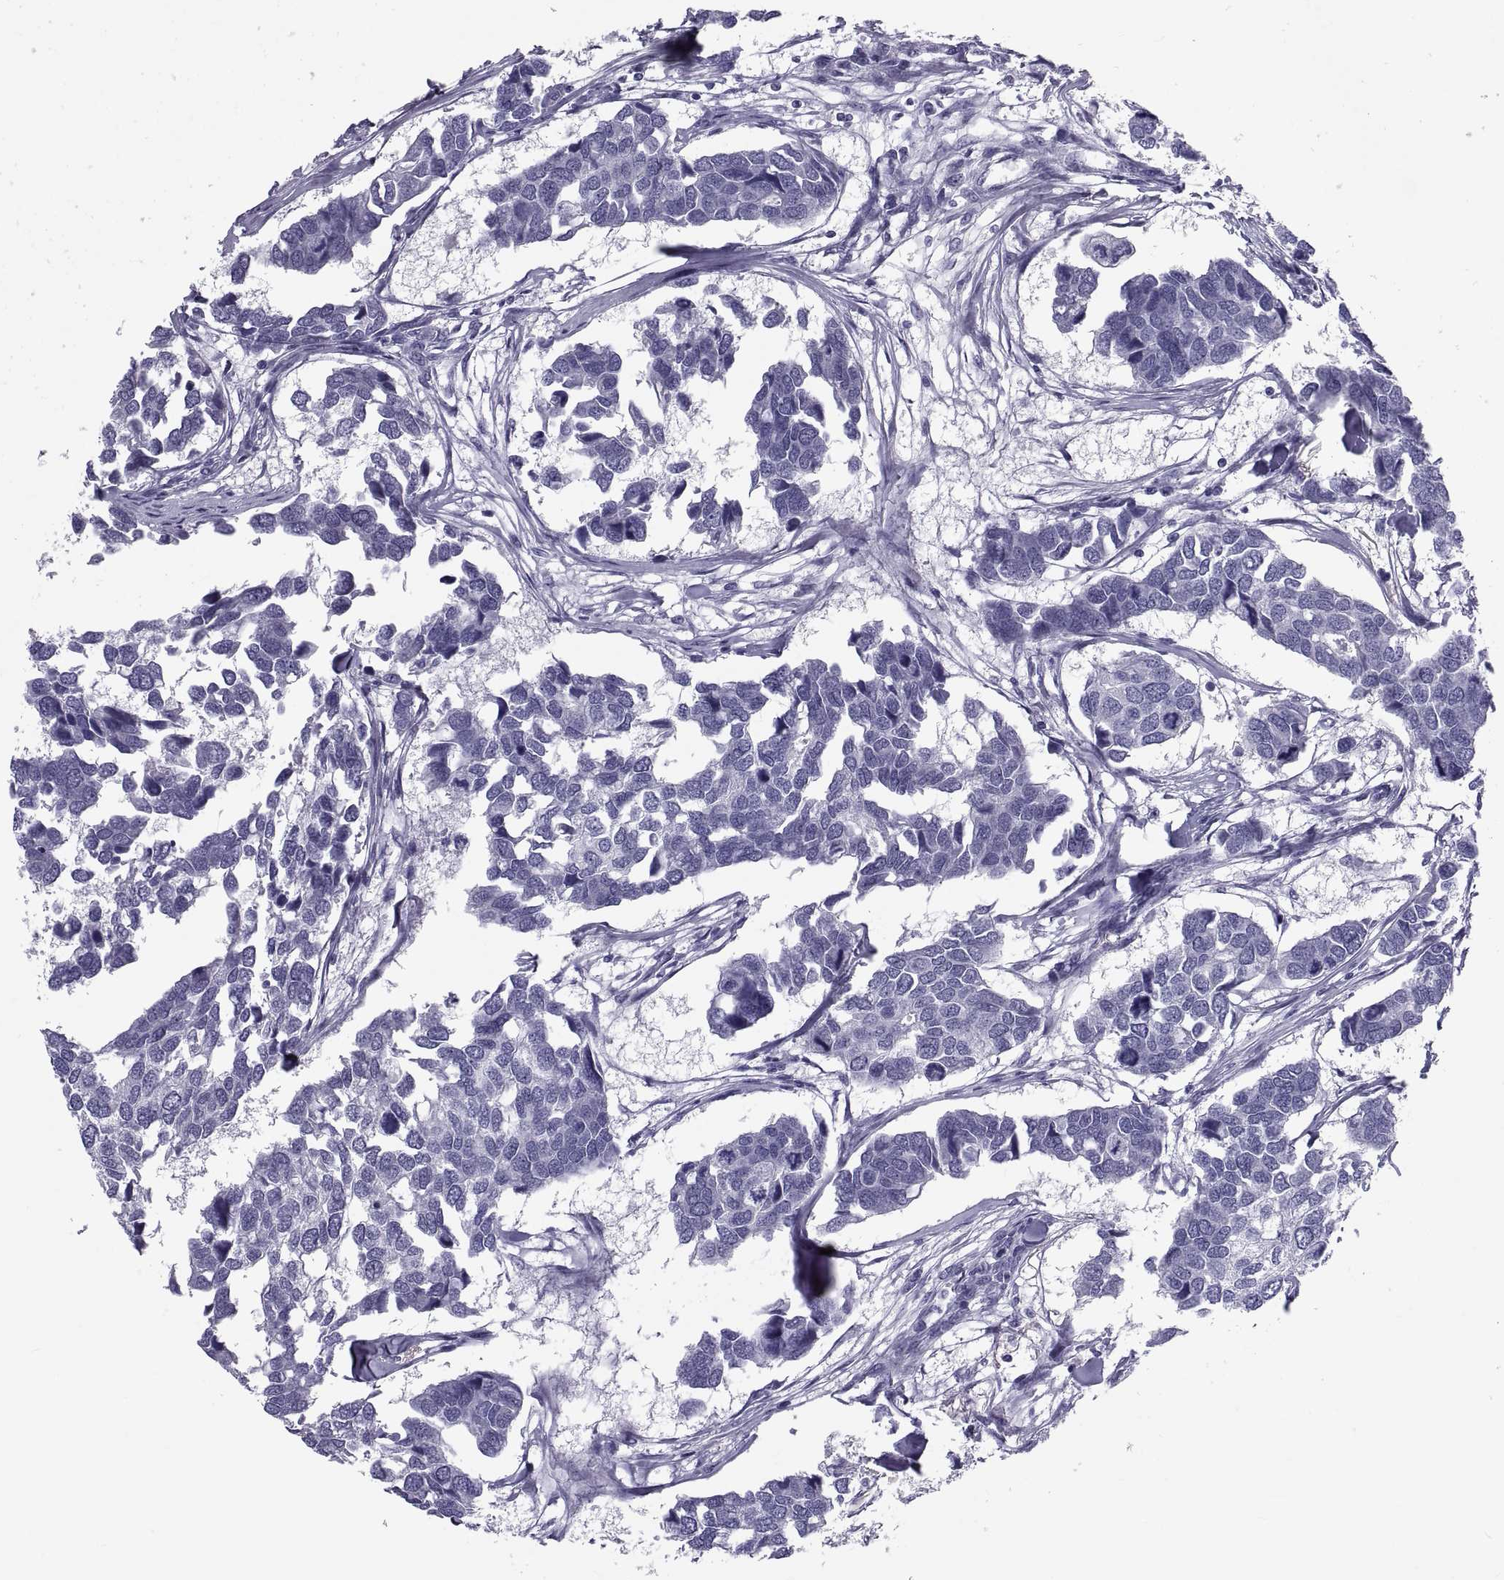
{"staining": {"intensity": "negative", "quantity": "none", "location": "none"}, "tissue": "breast cancer", "cell_type": "Tumor cells", "image_type": "cancer", "snomed": [{"axis": "morphology", "description": "Duct carcinoma"}, {"axis": "topography", "description": "Breast"}], "caption": "Histopathology image shows no protein positivity in tumor cells of breast cancer (intraductal carcinoma) tissue.", "gene": "DEFB129", "patient": {"sex": "female", "age": 83}}